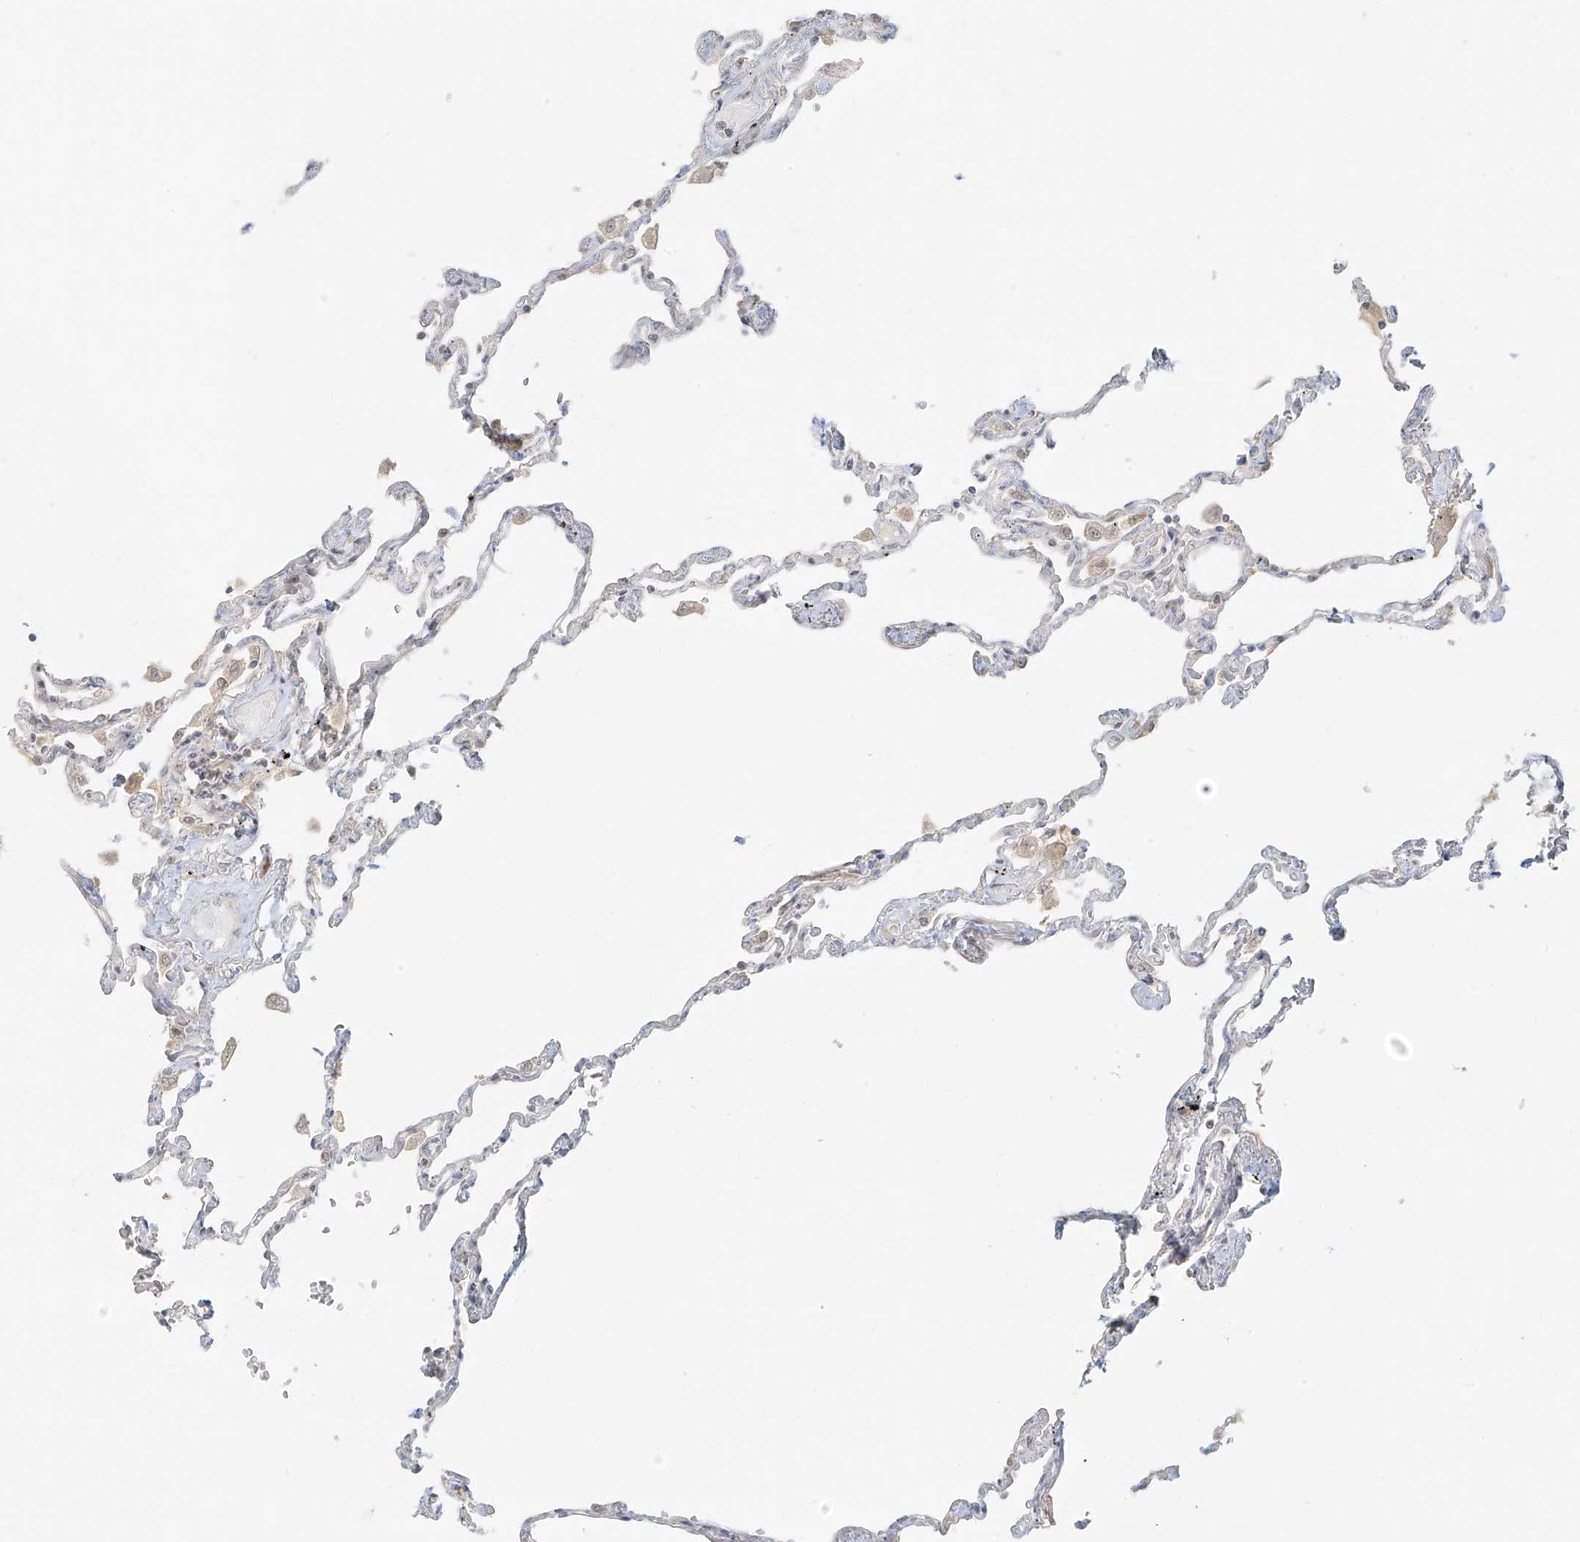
{"staining": {"intensity": "weak", "quantity": "25%-75%", "location": "cytoplasmic/membranous,nuclear"}, "tissue": "lung", "cell_type": "Alveolar cells", "image_type": "normal", "snomed": [{"axis": "morphology", "description": "Normal tissue, NOS"}, {"axis": "topography", "description": "Lung"}], "caption": "The immunohistochemical stain shows weak cytoplasmic/membranous,nuclear positivity in alveolar cells of benign lung. Nuclei are stained in blue.", "gene": "MIPEP", "patient": {"sex": "female", "age": 67}}